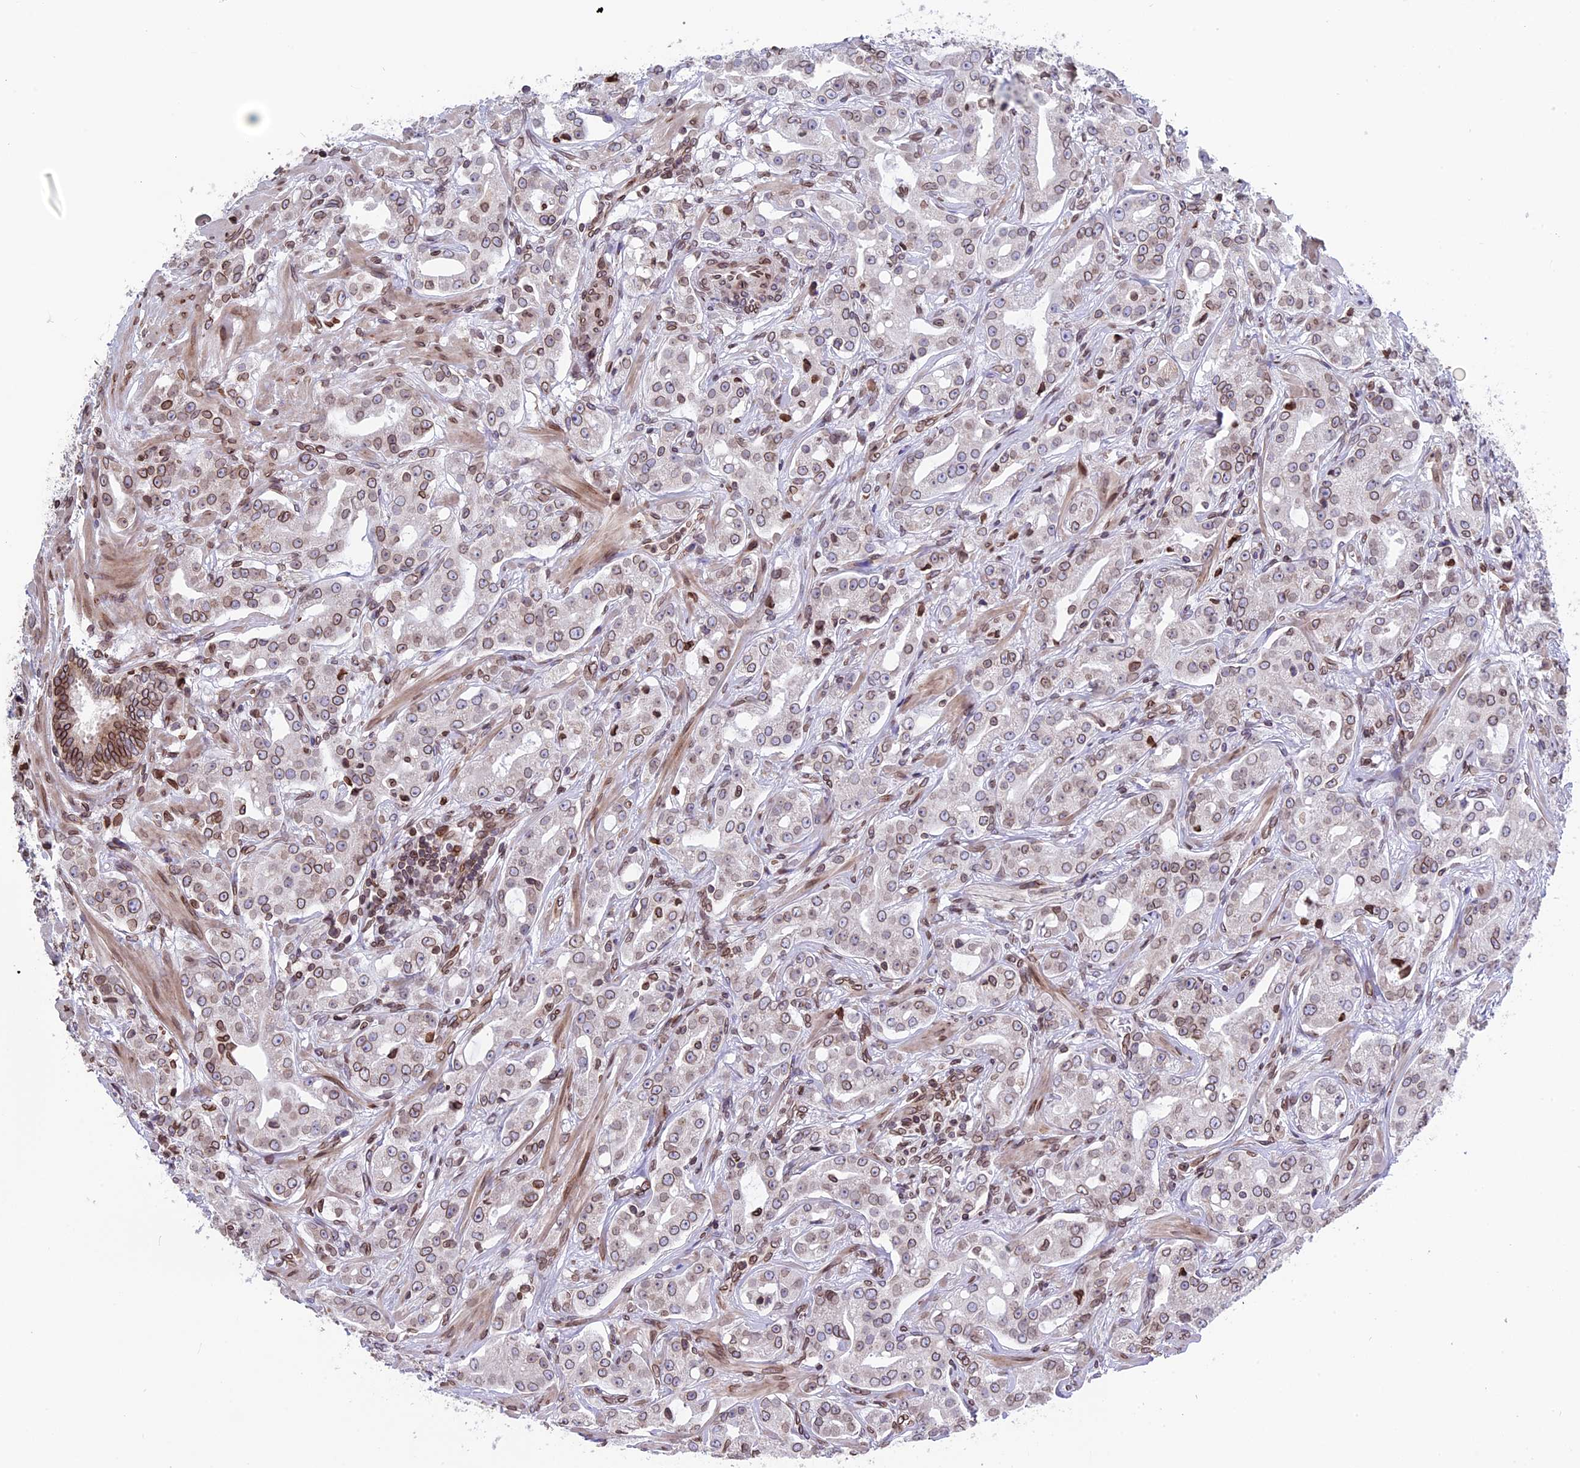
{"staining": {"intensity": "weak", "quantity": "25%-75%", "location": "cytoplasmic/membranous,nuclear"}, "tissue": "prostate cancer", "cell_type": "Tumor cells", "image_type": "cancer", "snomed": [{"axis": "morphology", "description": "Adenocarcinoma, High grade"}, {"axis": "topography", "description": "Prostate"}], "caption": "IHC histopathology image of neoplastic tissue: prostate high-grade adenocarcinoma stained using immunohistochemistry displays low levels of weak protein expression localized specifically in the cytoplasmic/membranous and nuclear of tumor cells, appearing as a cytoplasmic/membranous and nuclear brown color.", "gene": "PTCHD4", "patient": {"sex": "male", "age": 63}}